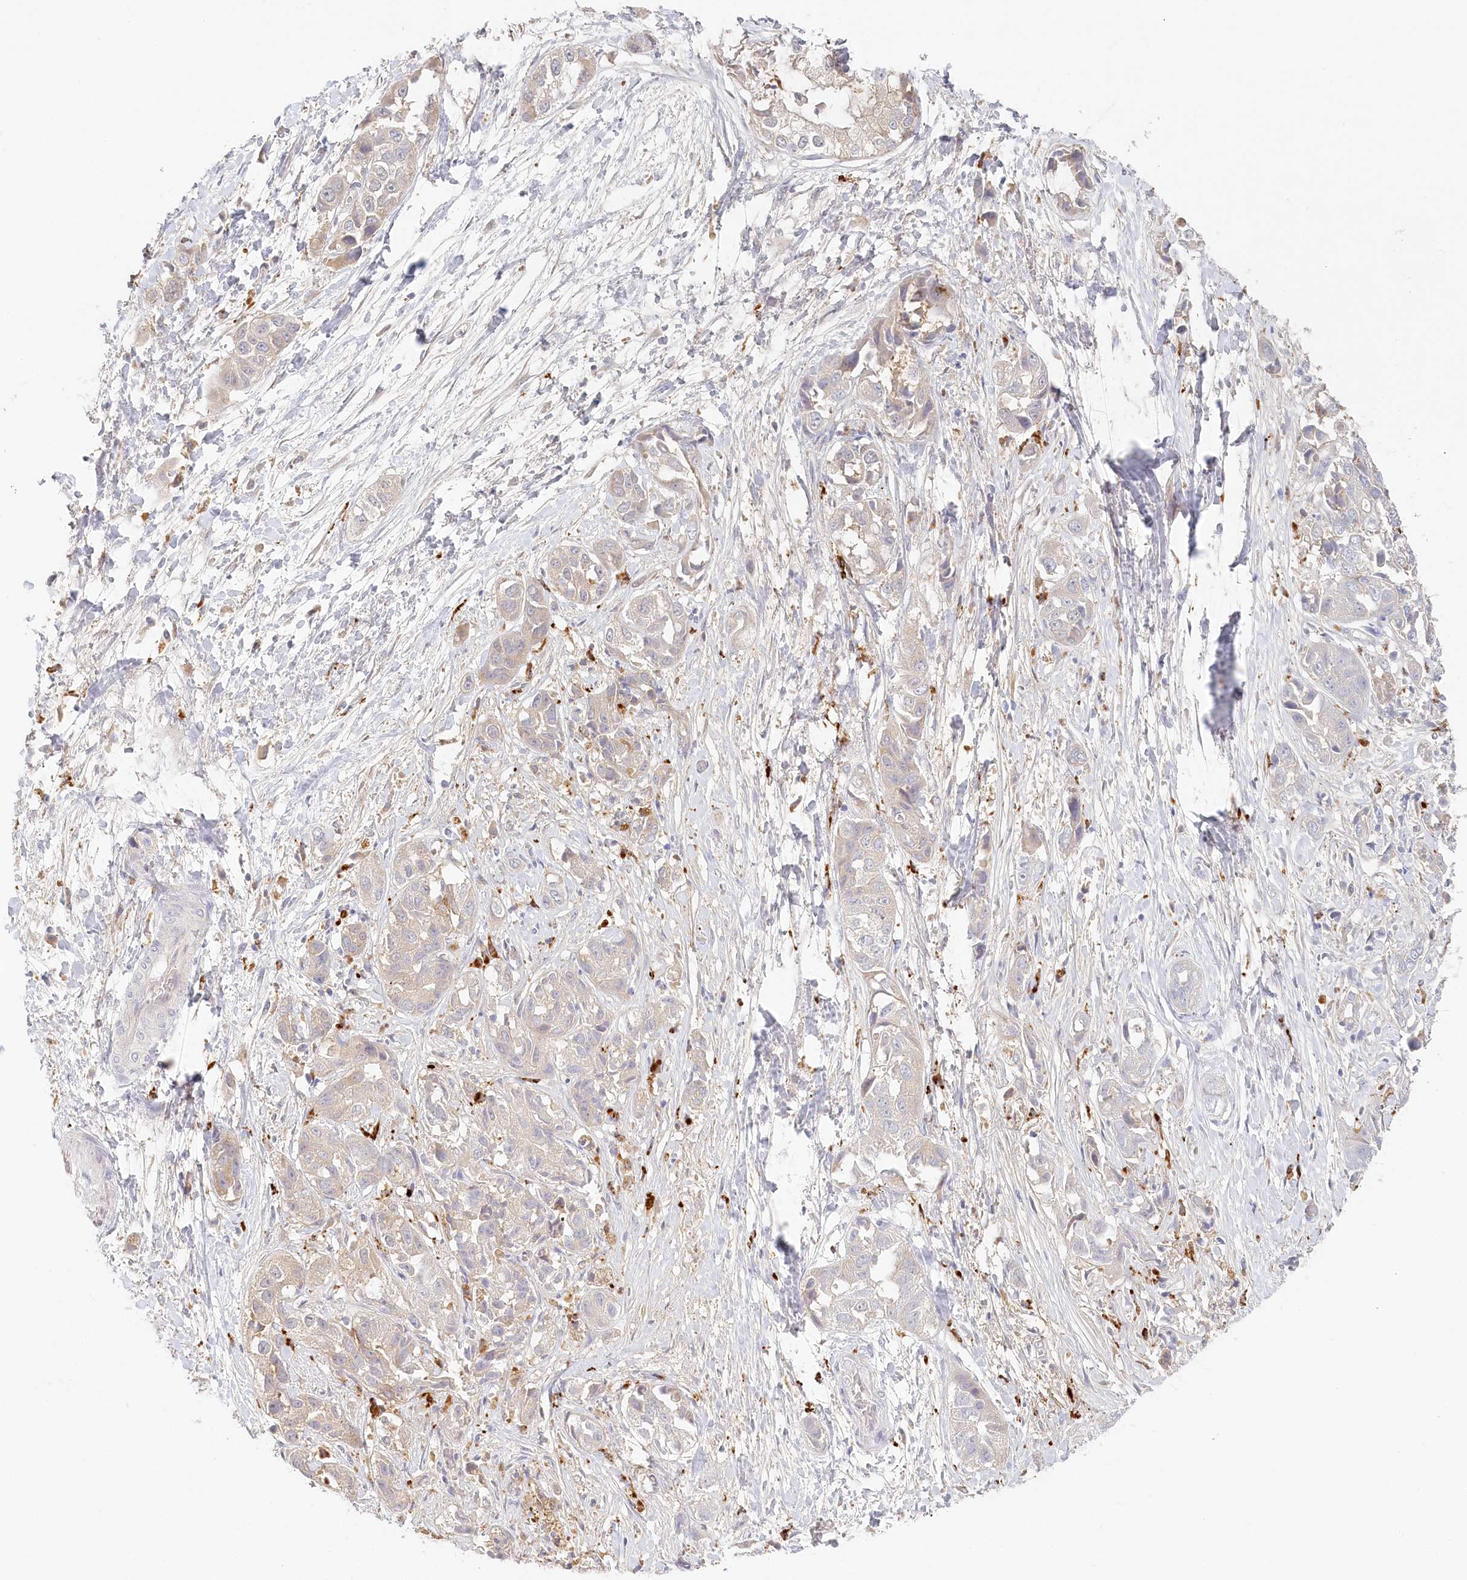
{"staining": {"intensity": "negative", "quantity": "none", "location": "none"}, "tissue": "liver cancer", "cell_type": "Tumor cells", "image_type": "cancer", "snomed": [{"axis": "morphology", "description": "Cholangiocarcinoma"}, {"axis": "topography", "description": "Liver"}], "caption": "Human liver cholangiocarcinoma stained for a protein using IHC shows no positivity in tumor cells.", "gene": "VSIG1", "patient": {"sex": "female", "age": 52}}